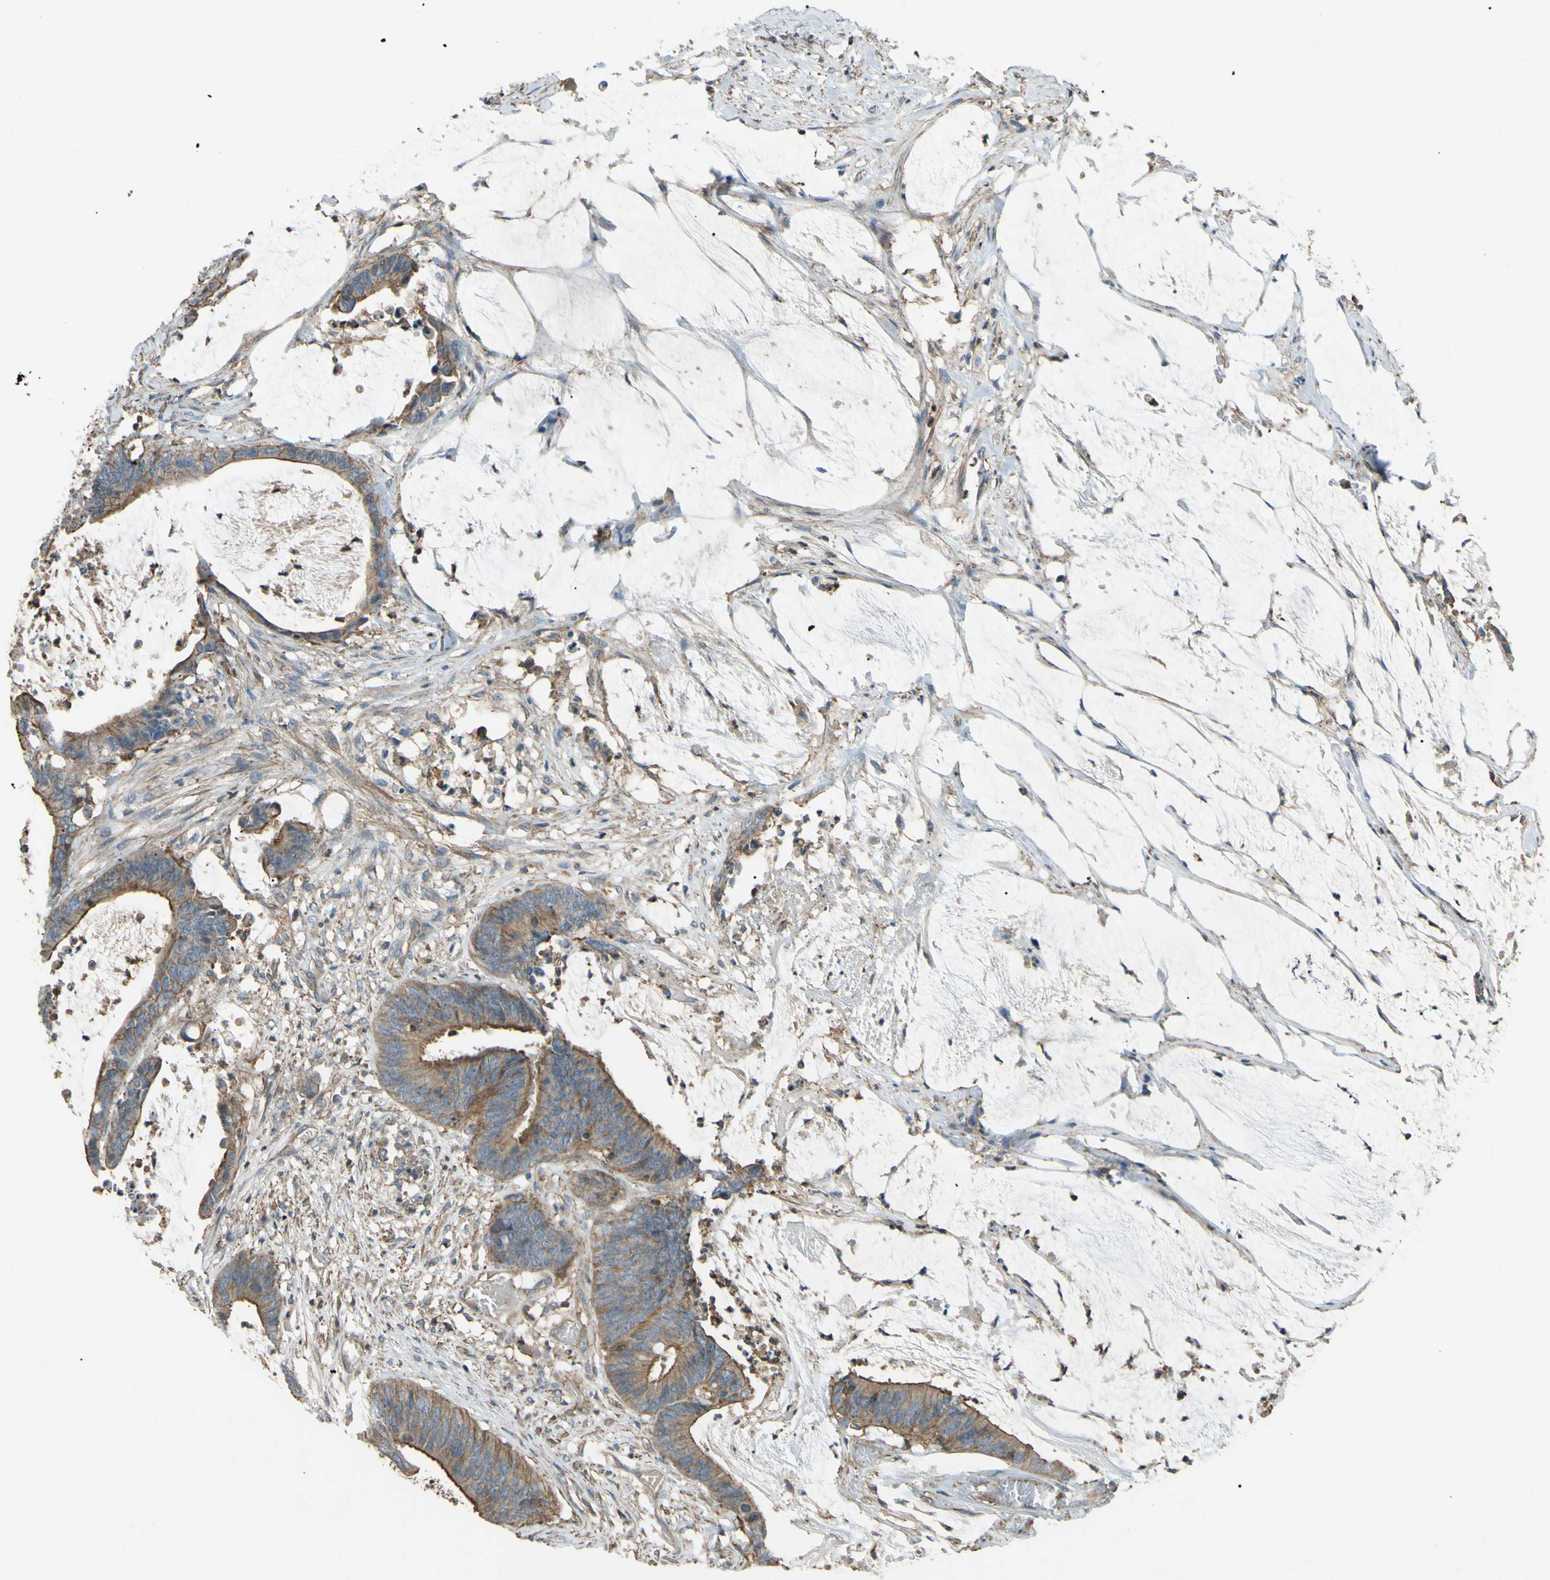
{"staining": {"intensity": "moderate", "quantity": ">75%", "location": "cytoplasmic/membranous"}, "tissue": "colorectal cancer", "cell_type": "Tumor cells", "image_type": "cancer", "snomed": [{"axis": "morphology", "description": "Adenocarcinoma, NOS"}, {"axis": "topography", "description": "Rectum"}], "caption": "A brown stain highlights moderate cytoplasmic/membranous positivity of a protein in adenocarcinoma (colorectal) tumor cells.", "gene": "ADD3", "patient": {"sex": "female", "age": 66}}